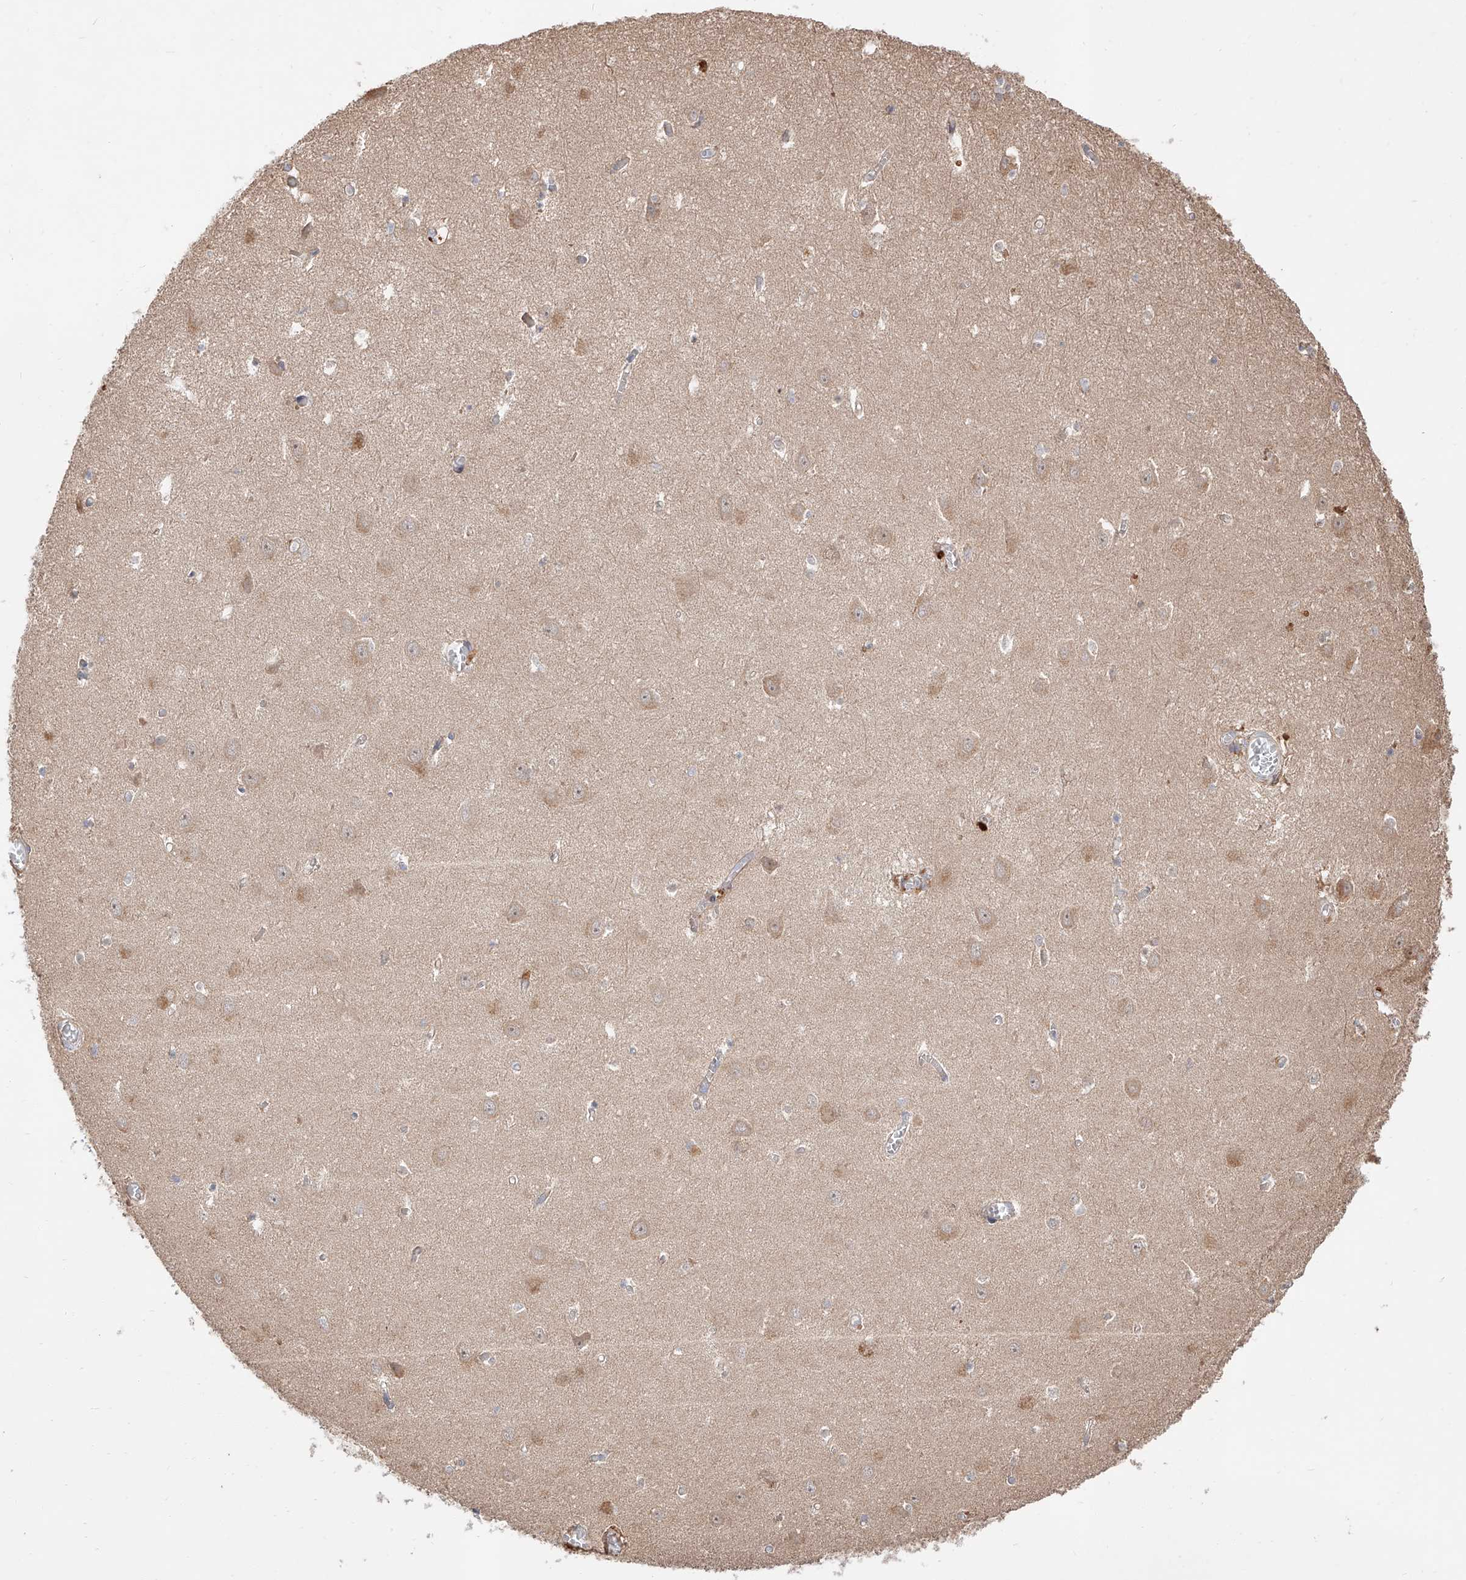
{"staining": {"intensity": "negative", "quantity": "none", "location": "none"}, "tissue": "hippocampus", "cell_type": "Glial cells", "image_type": "normal", "snomed": [{"axis": "morphology", "description": "Normal tissue, NOS"}, {"axis": "topography", "description": "Hippocampus"}], "caption": "Immunohistochemistry photomicrograph of benign hippocampus: human hippocampus stained with DAB displays no significant protein expression in glial cells.", "gene": "DIRAS3", "patient": {"sex": "female", "age": 64}}